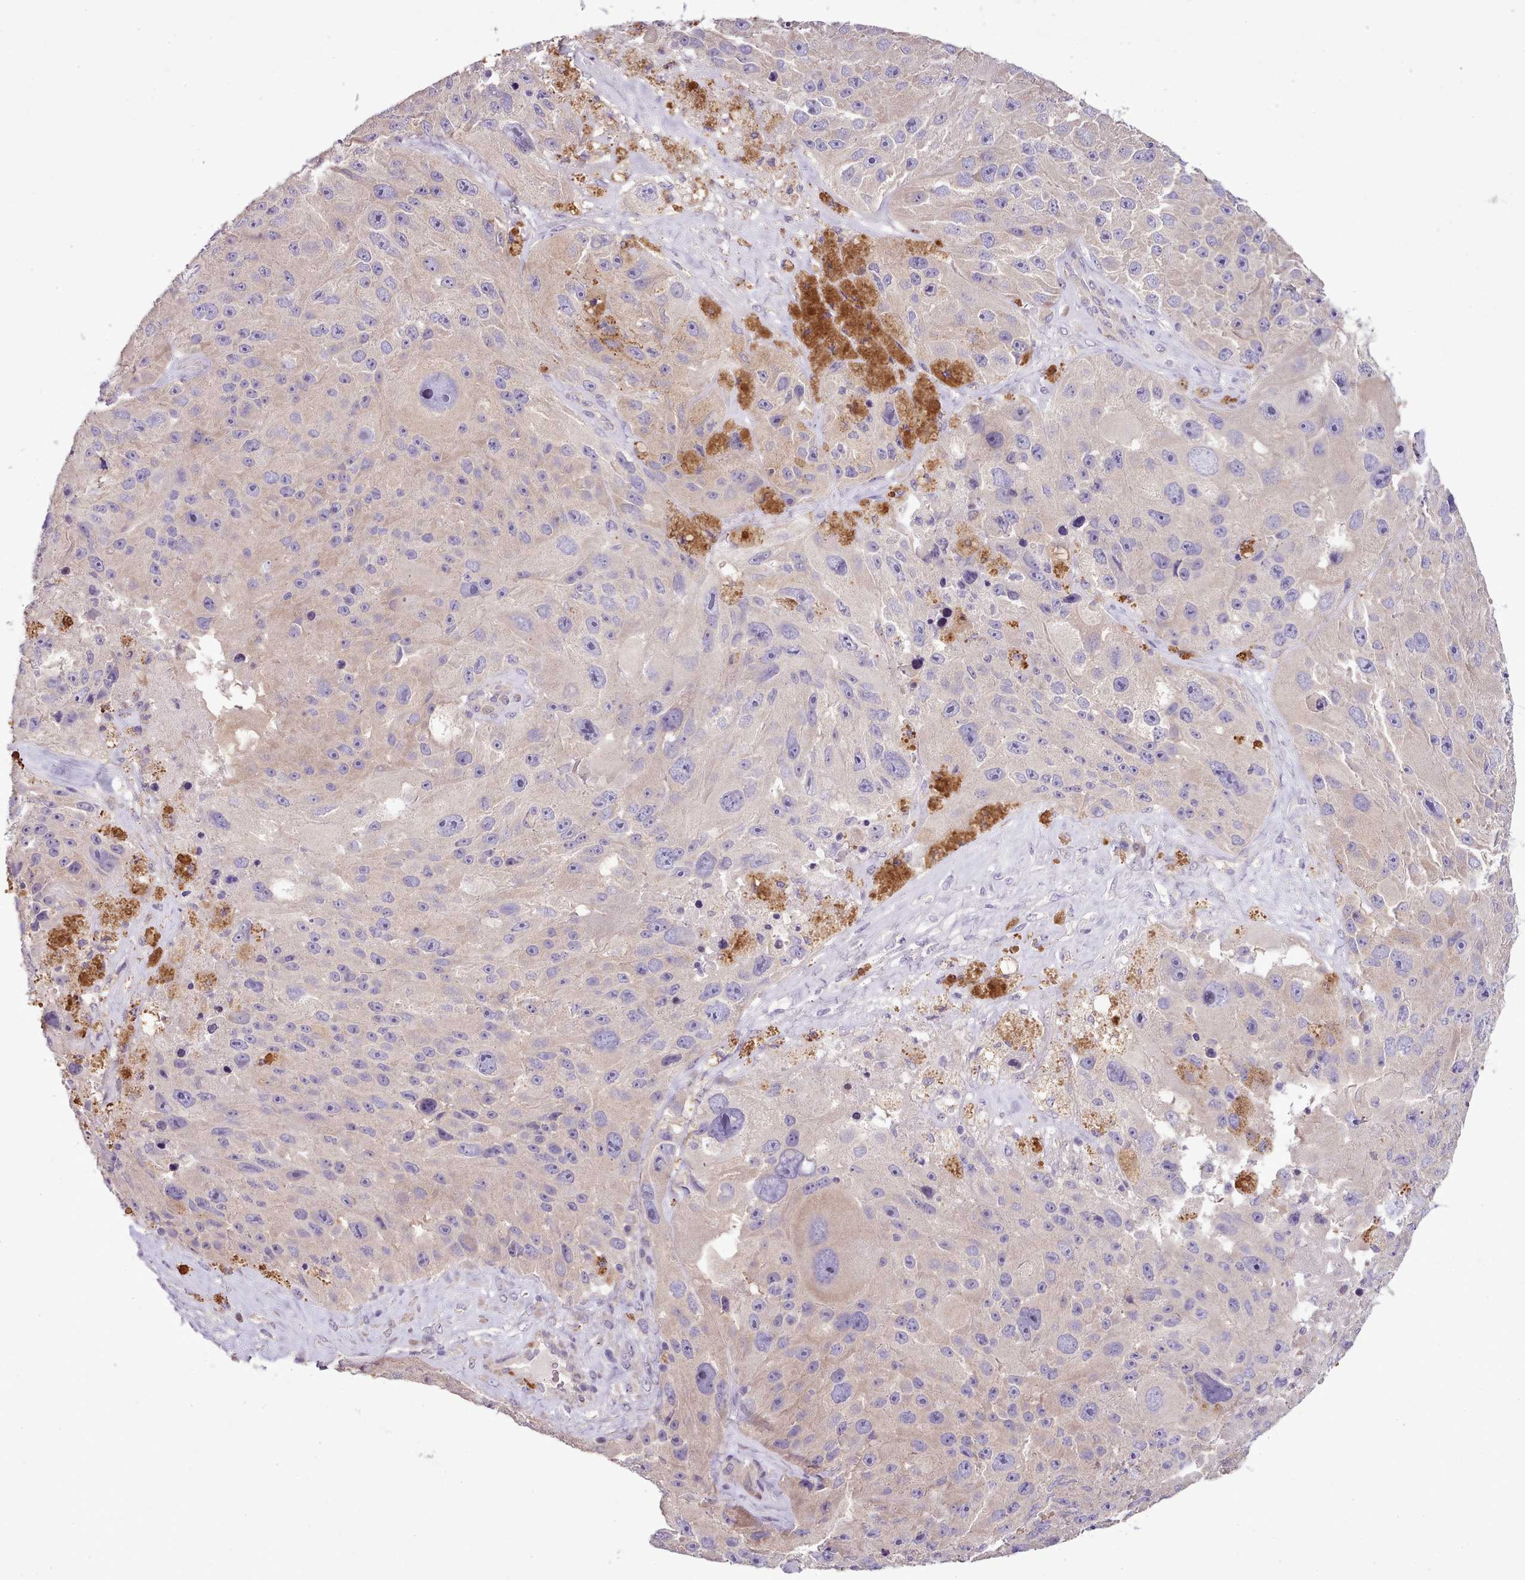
{"staining": {"intensity": "negative", "quantity": "none", "location": "none"}, "tissue": "melanoma", "cell_type": "Tumor cells", "image_type": "cancer", "snomed": [{"axis": "morphology", "description": "Malignant melanoma, Metastatic site"}, {"axis": "topography", "description": "Lymph node"}], "caption": "Immunohistochemistry photomicrograph of human melanoma stained for a protein (brown), which exhibits no expression in tumor cells.", "gene": "SETX", "patient": {"sex": "male", "age": 62}}